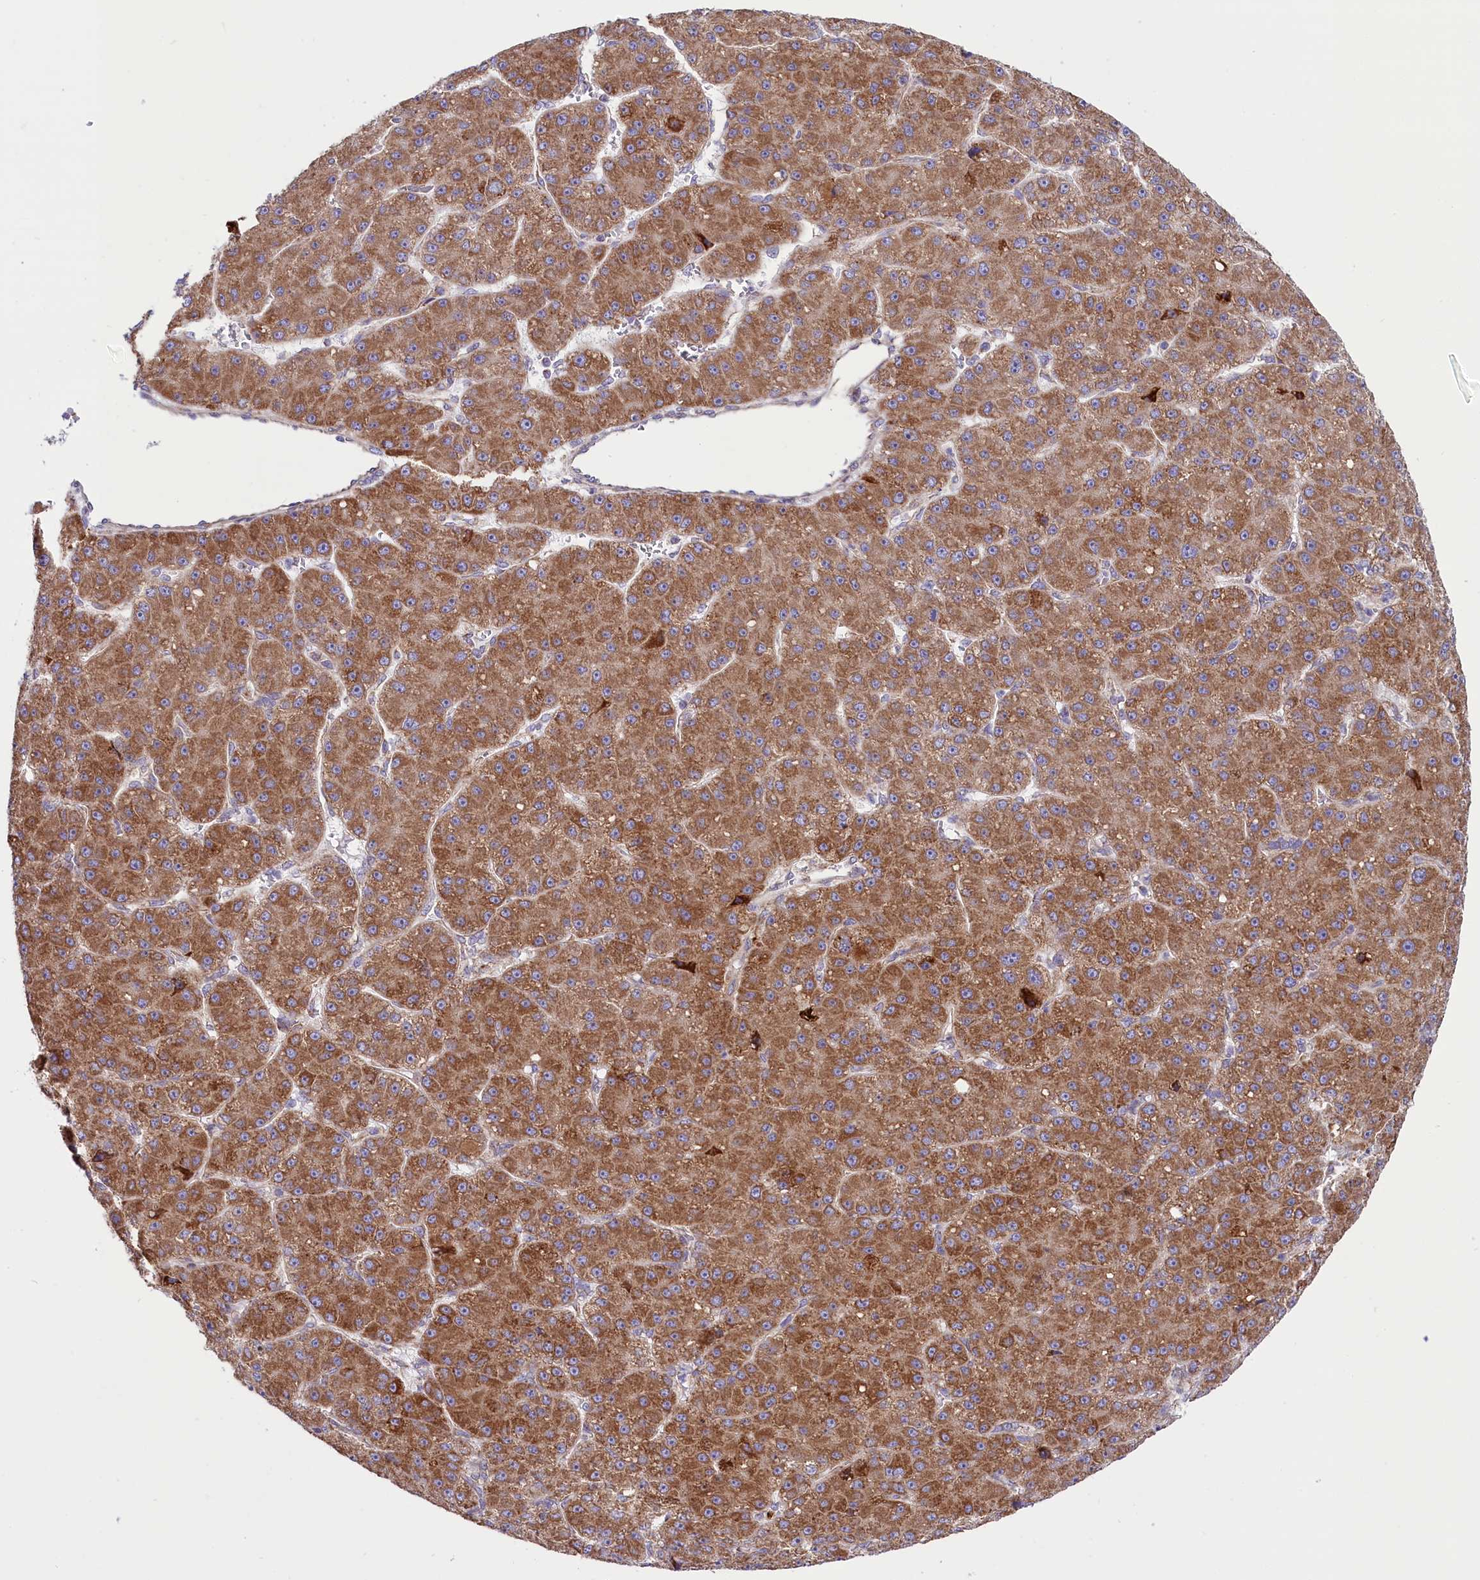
{"staining": {"intensity": "moderate", "quantity": ">75%", "location": "cytoplasmic/membranous"}, "tissue": "liver cancer", "cell_type": "Tumor cells", "image_type": "cancer", "snomed": [{"axis": "morphology", "description": "Carcinoma, Hepatocellular, NOS"}, {"axis": "topography", "description": "Liver"}], "caption": "A brown stain labels moderate cytoplasmic/membranous staining of a protein in liver cancer tumor cells. (brown staining indicates protein expression, while blue staining denotes nuclei).", "gene": "PTPRU", "patient": {"sex": "male", "age": 67}}